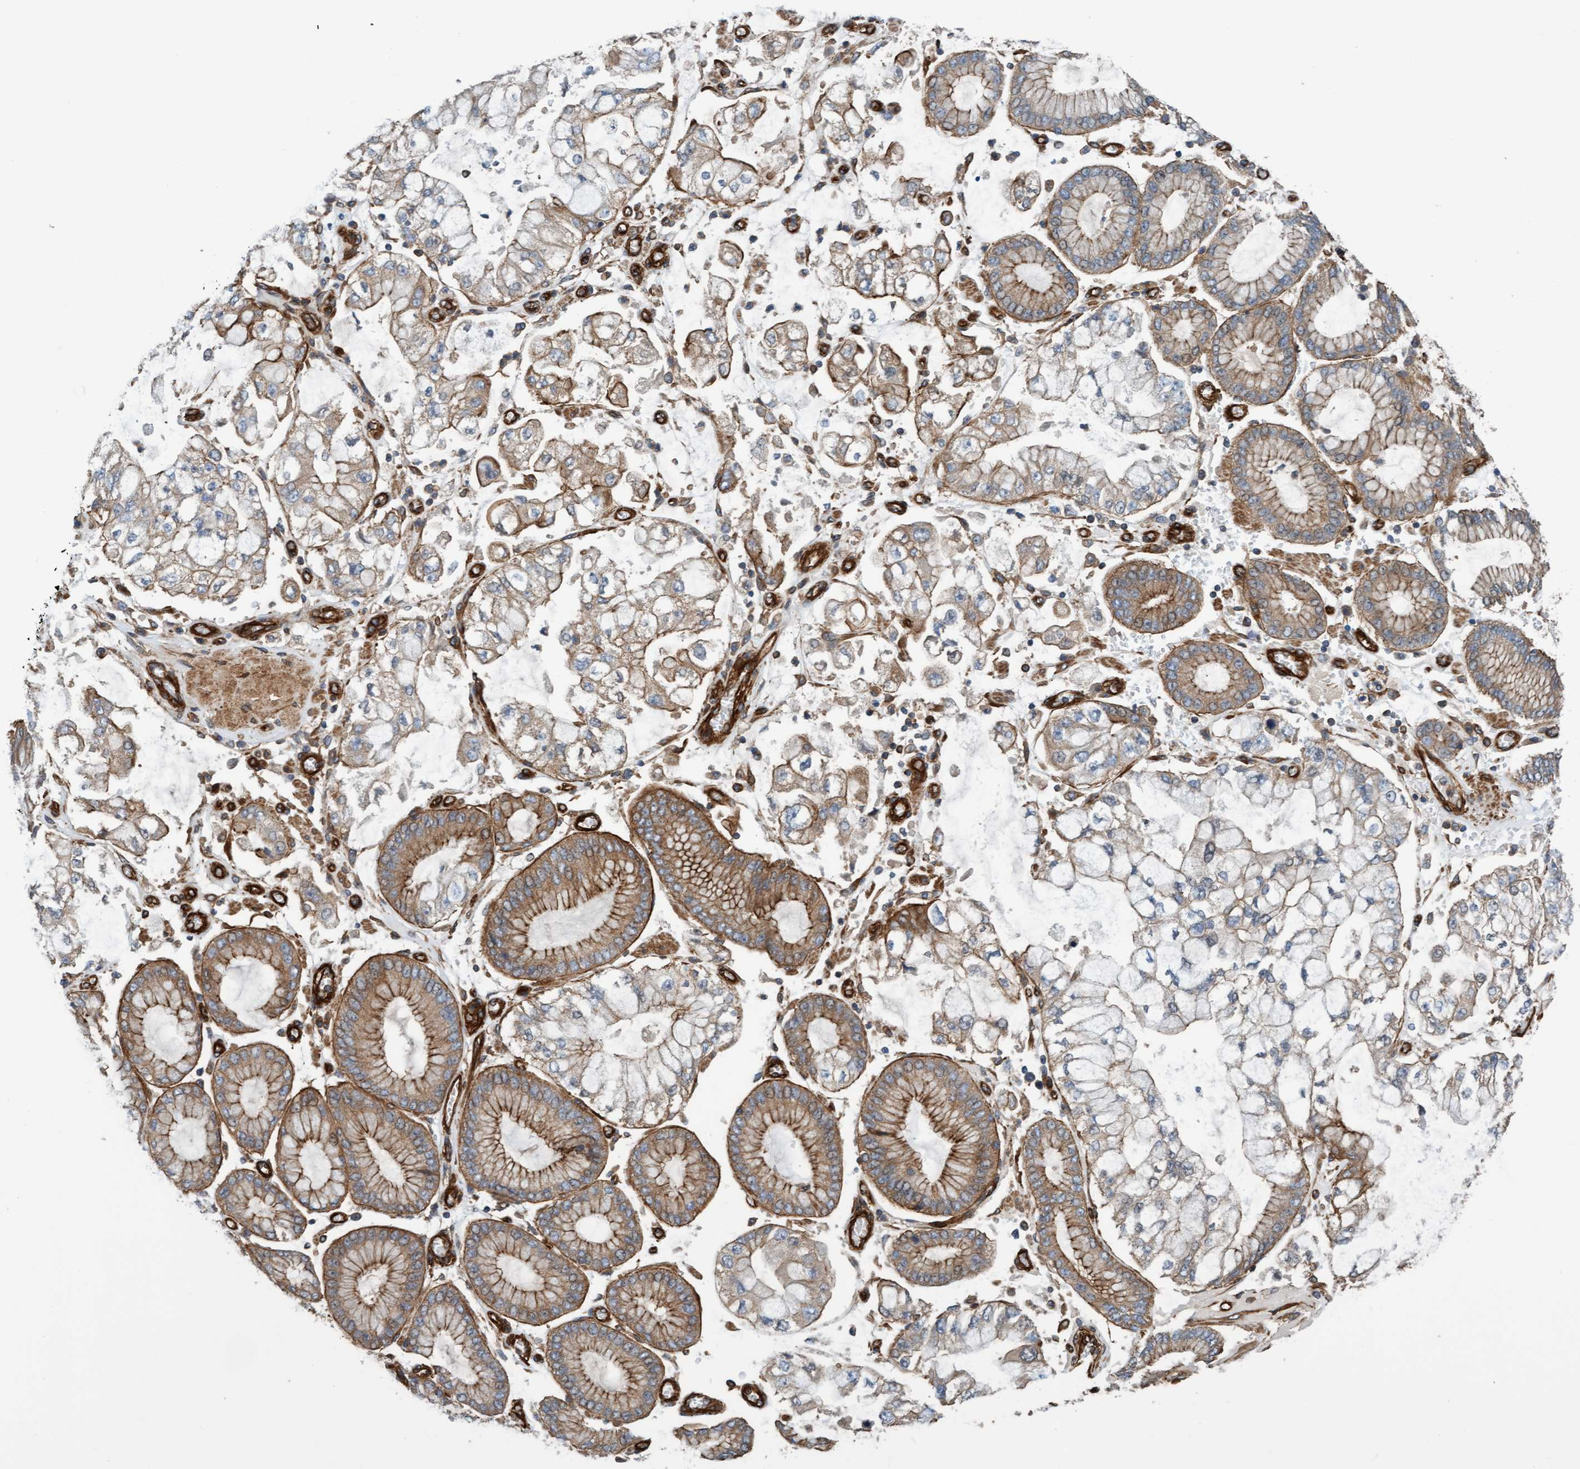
{"staining": {"intensity": "weak", "quantity": "25%-75%", "location": "cytoplasmic/membranous"}, "tissue": "stomach cancer", "cell_type": "Tumor cells", "image_type": "cancer", "snomed": [{"axis": "morphology", "description": "Adenocarcinoma, NOS"}, {"axis": "topography", "description": "Stomach"}], "caption": "Immunohistochemical staining of stomach adenocarcinoma demonstrates low levels of weak cytoplasmic/membranous protein staining in approximately 25%-75% of tumor cells.", "gene": "STXBP4", "patient": {"sex": "male", "age": 76}}